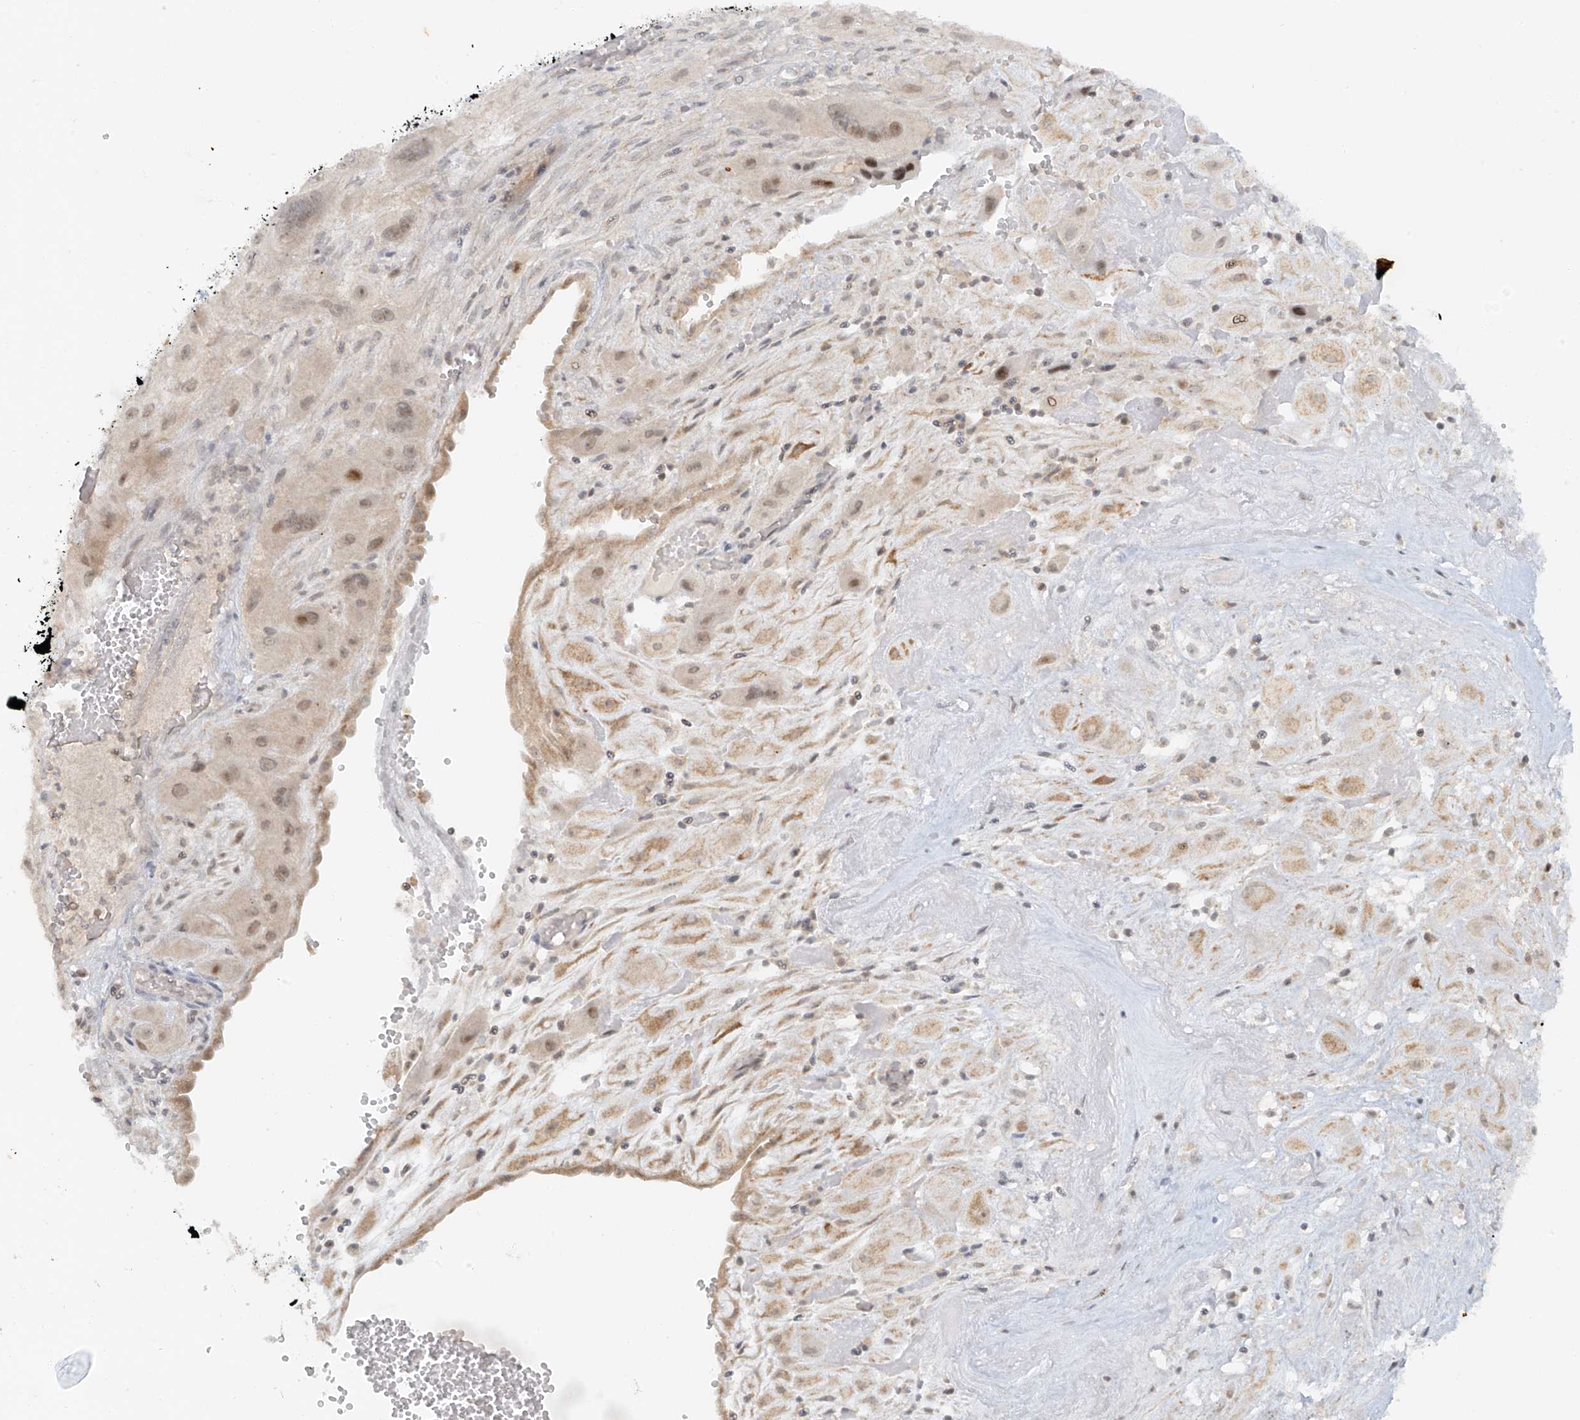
{"staining": {"intensity": "weak", "quantity": ">75%", "location": "nuclear"}, "tissue": "cervical cancer", "cell_type": "Tumor cells", "image_type": "cancer", "snomed": [{"axis": "morphology", "description": "Squamous cell carcinoma, NOS"}, {"axis": "topography", "description": "Cervix"}], "caption": "Weak nuclear expression for a protein is seen in about >75% of tumor cells of cervical cancer using immunohistochemistry.", "gene": "MIPEP", "patient": {"sex": "female", "age": 34}}